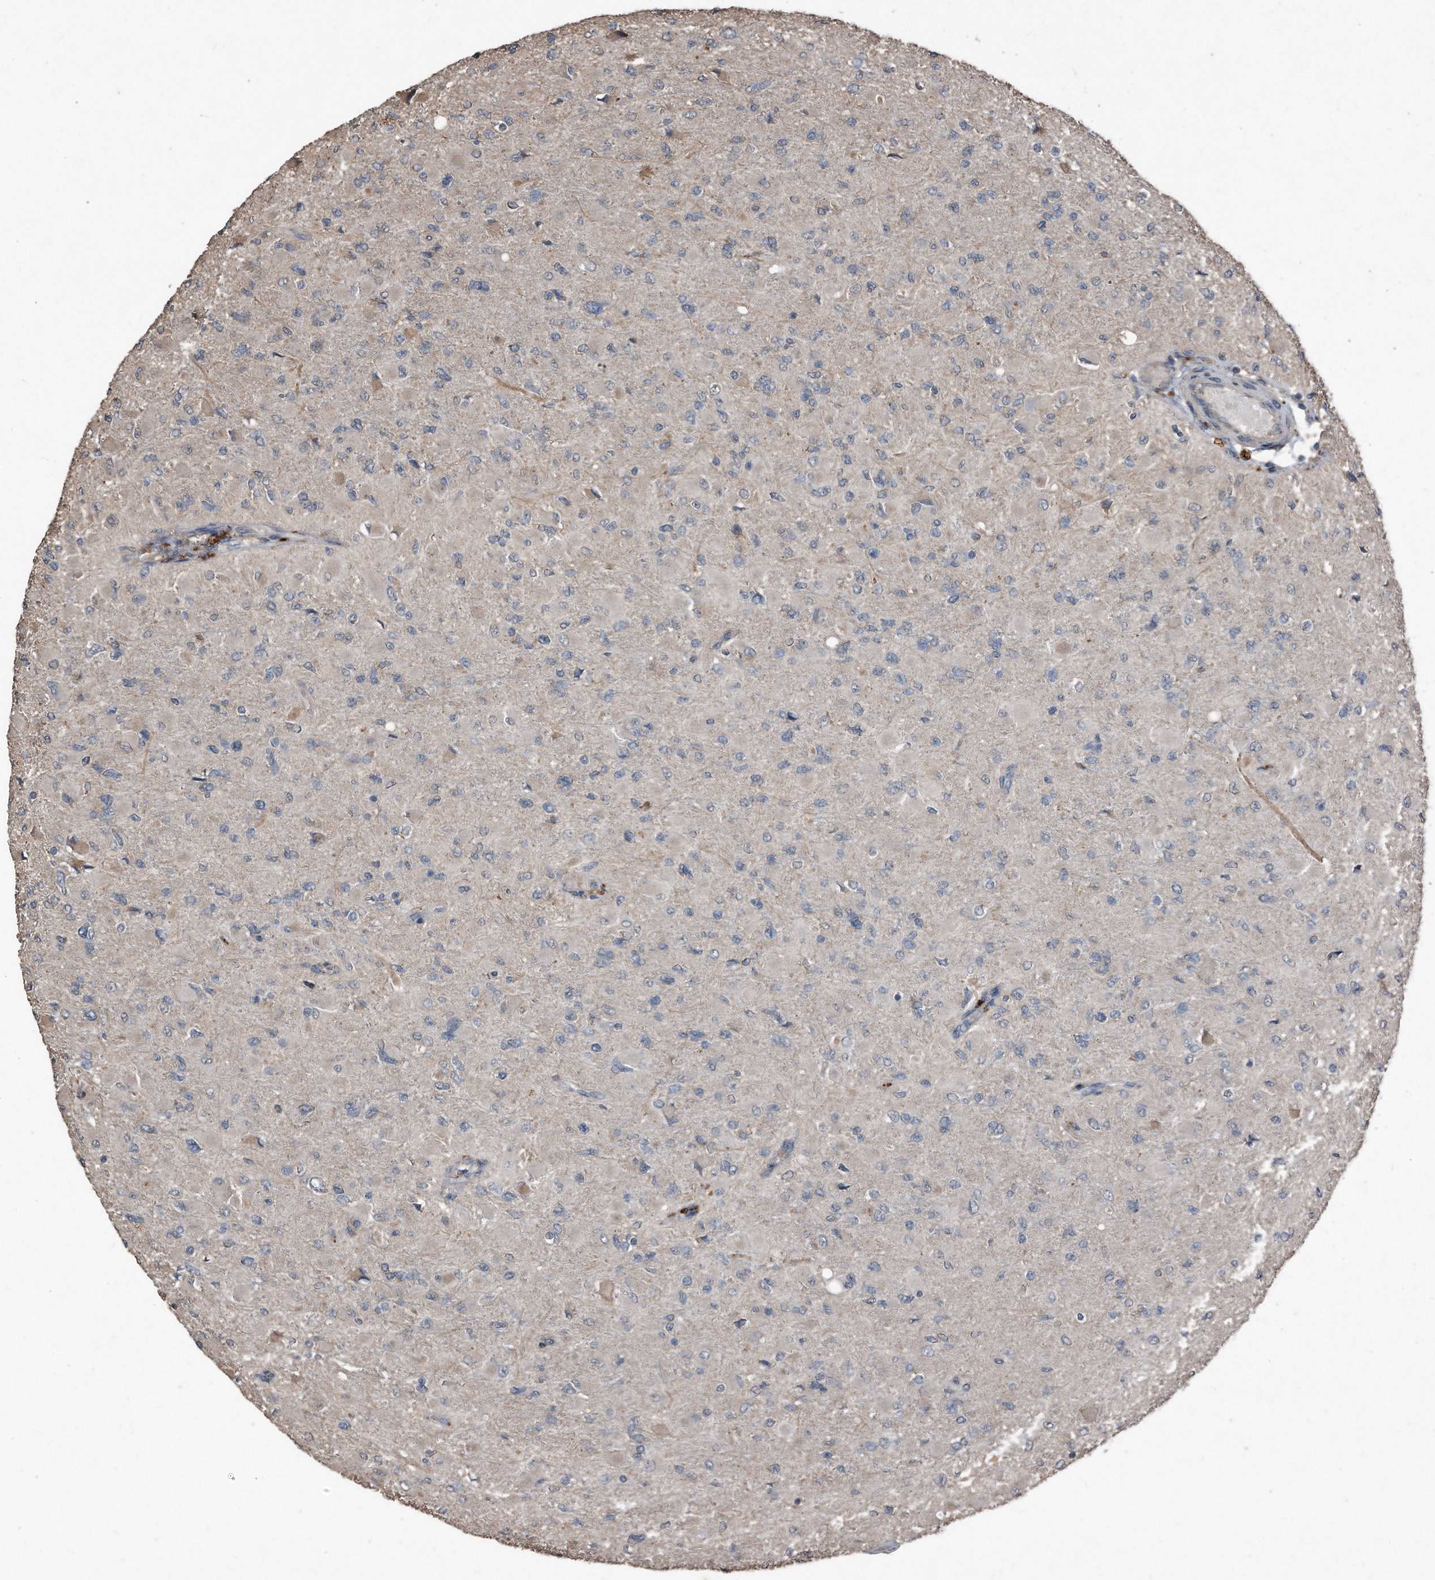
{"staining": {"intensity": "negative", "quantity": "none", "location": "none"}, "tissue": "glioma", "cell_type": "Tumor cells", "image_type": "cancer", "snomed": [{"axis": "morphology", "description": "Glioma, malignant, High grade"}, {"axis": "topography", "description": "Cerebral cortex"}], "caption": "This photomicrograph is of glioma stained with IHC to label a protein in brown with the nuclei are counter-stained blue. There is no positivity in tumor cells. (DAB IHC with hematoxylin counter stain).", "gene": "ANKRD10", "patient": {"sex": "female", "age": 36}}